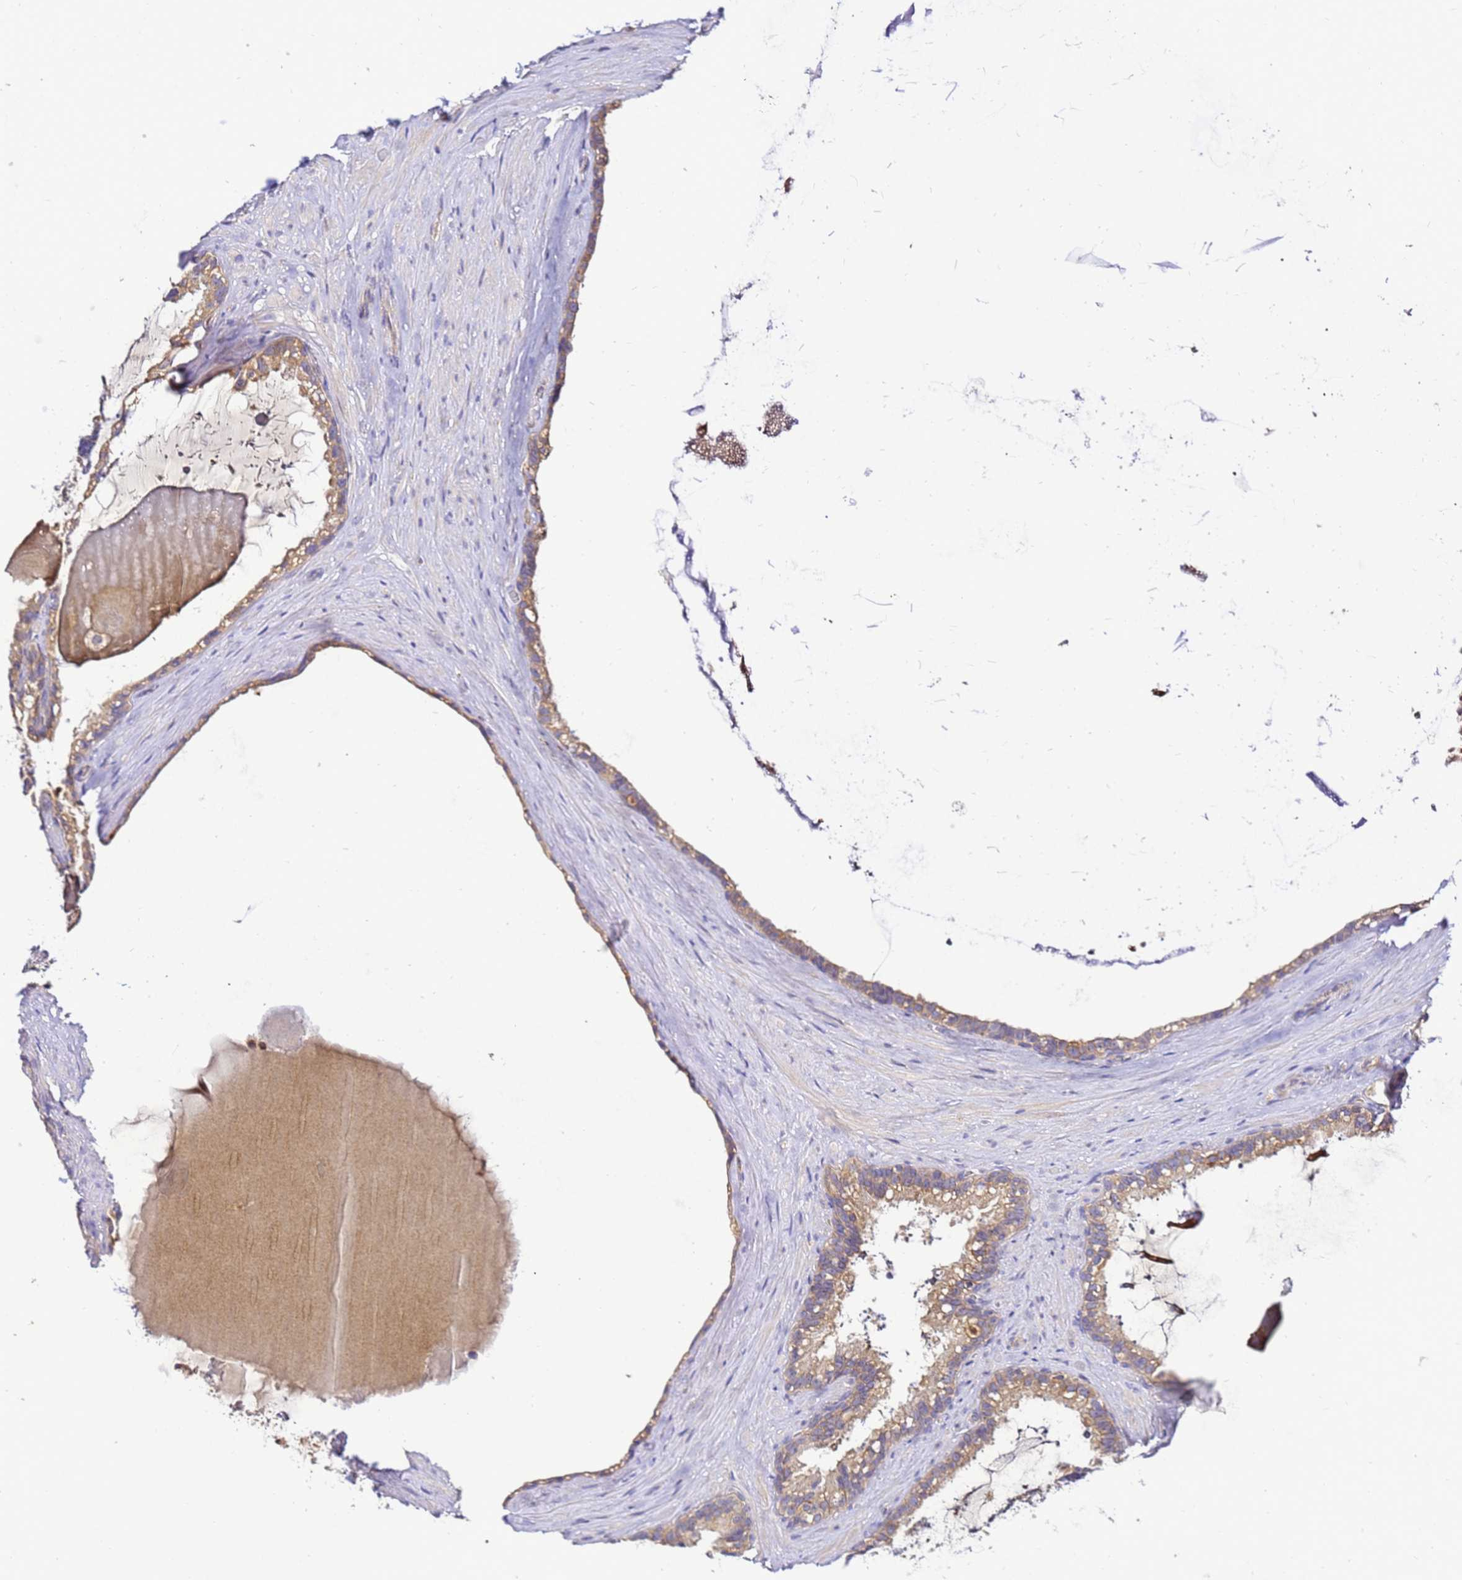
{"staining": {"intensity": "moderate", "quantity": ">75%", "location": "cytoplasmic/membranous"}, "tissue": "seminal vesicle", "cell_type": "Glandular cells", "image_type": "normal", "snomed": [{"axis": "morphology", "description": "Normal tissue, NOS"}, {"axis": "topography", "description": "Prostate"}, {"axis": "topography", "description": "Seminal veicle"}], "caption": "Immunohistochemical staining of normal seminal vesicle shows >75% levels of moderate cytoplasmic/membranous protein staining in about >75% of glandular cells. (DAB = brown stain, brightfield microscopy at high magnification).", "gene": "ADPGK", "patient": {"sex": "male", "age": 79}}